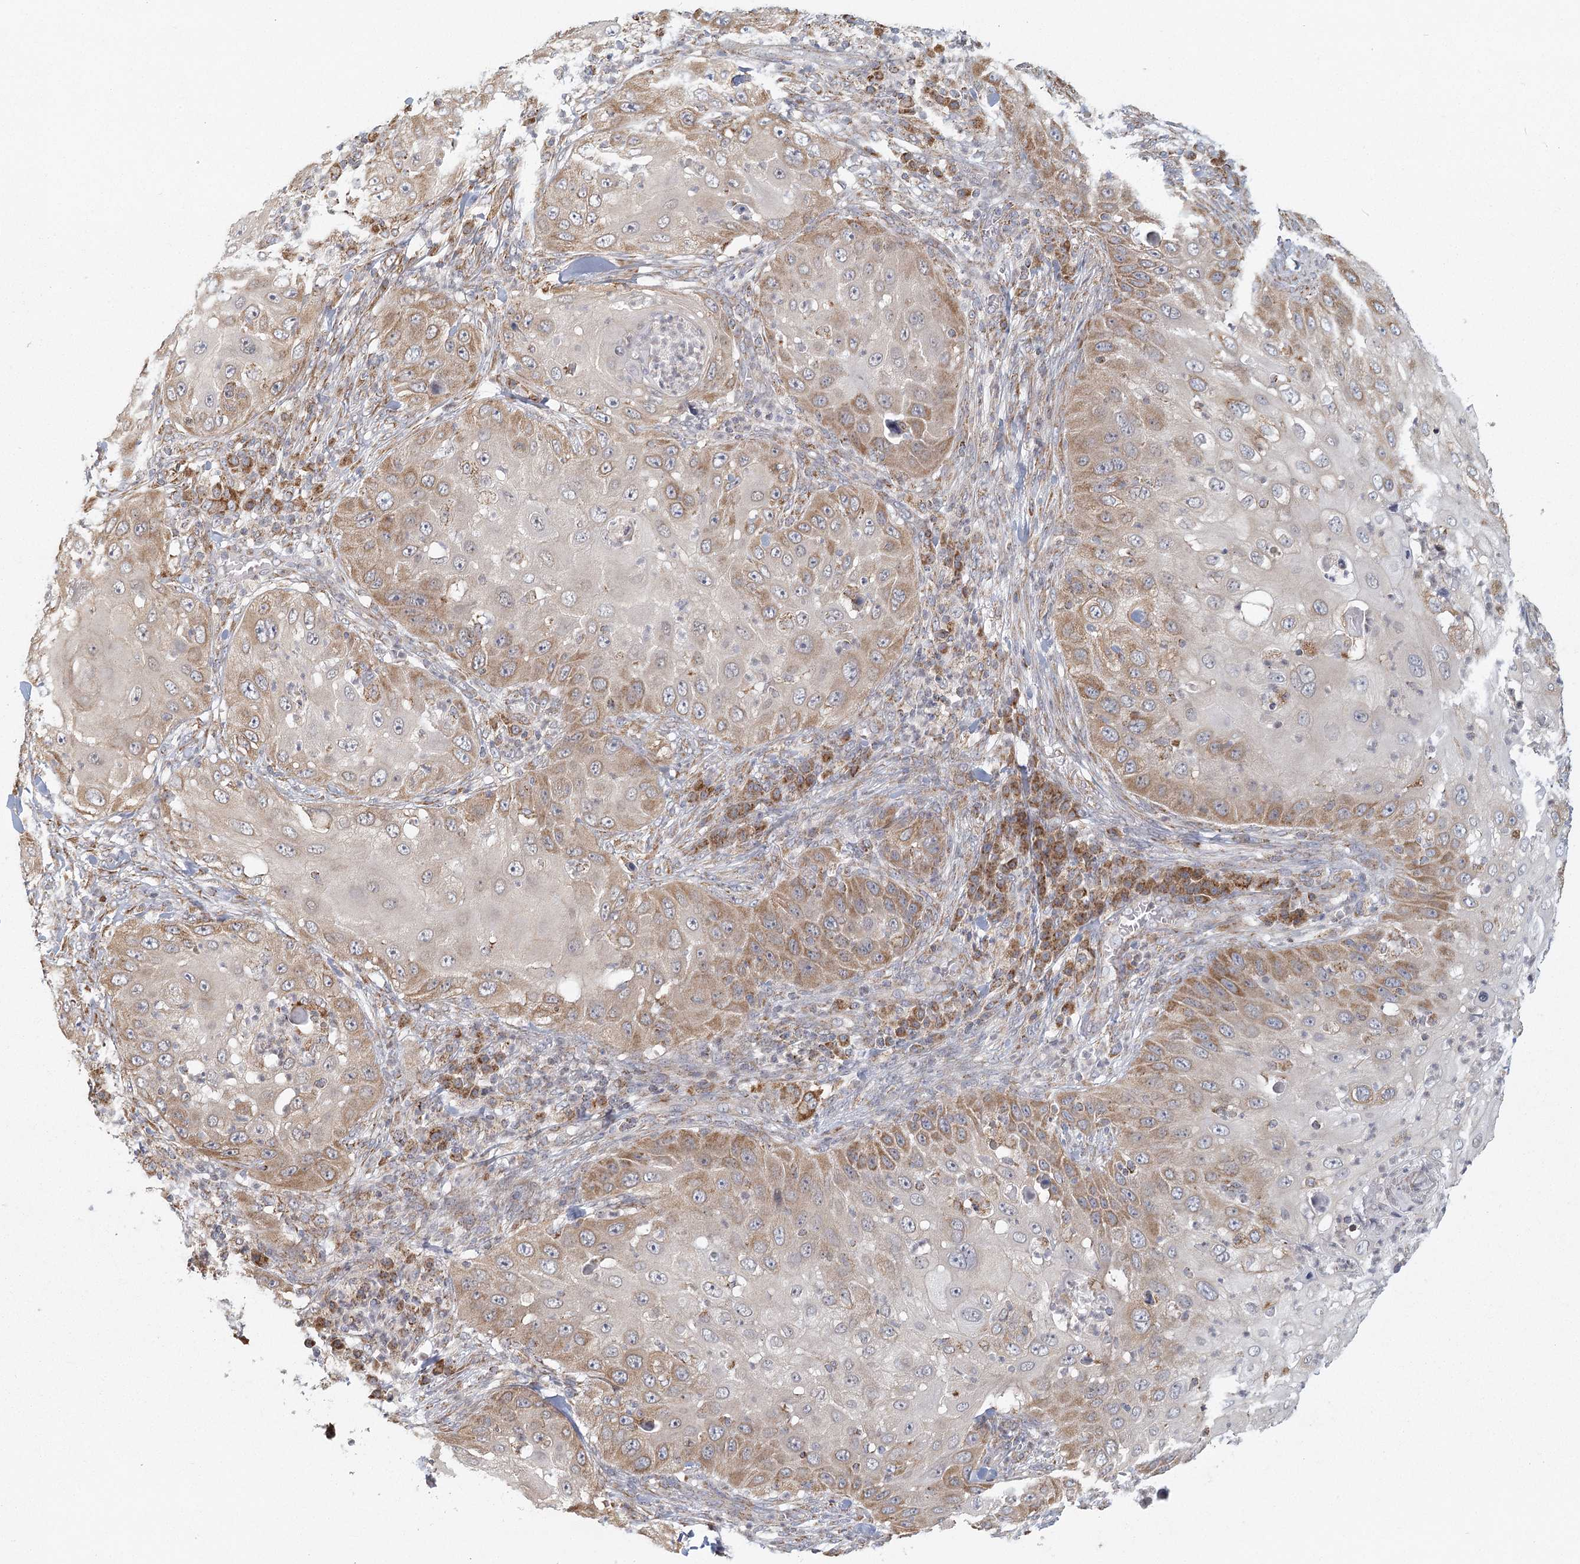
{"staining": {"intensity": "moderate", "quantity": "25%-75%", "location": "cytoplasmic/membranous"}, "tissue": "skin cancer", "cell_type": "Tumor cells", "image_type": "cancer", "snomed": [{"axis": "morphology", "description": "Squamous cell carcinoma, NOS"}, {"axis": "topography", "description": "Skin"}], "caption": "Protein analysis of squamous cell carcinoma (skin) tissue shows moderate cytoplasmic/membranous staining in approximately 25%-75% of tumor cells.", "gene": "LACTB", "patient": {"sex": "female", "age": 44}}